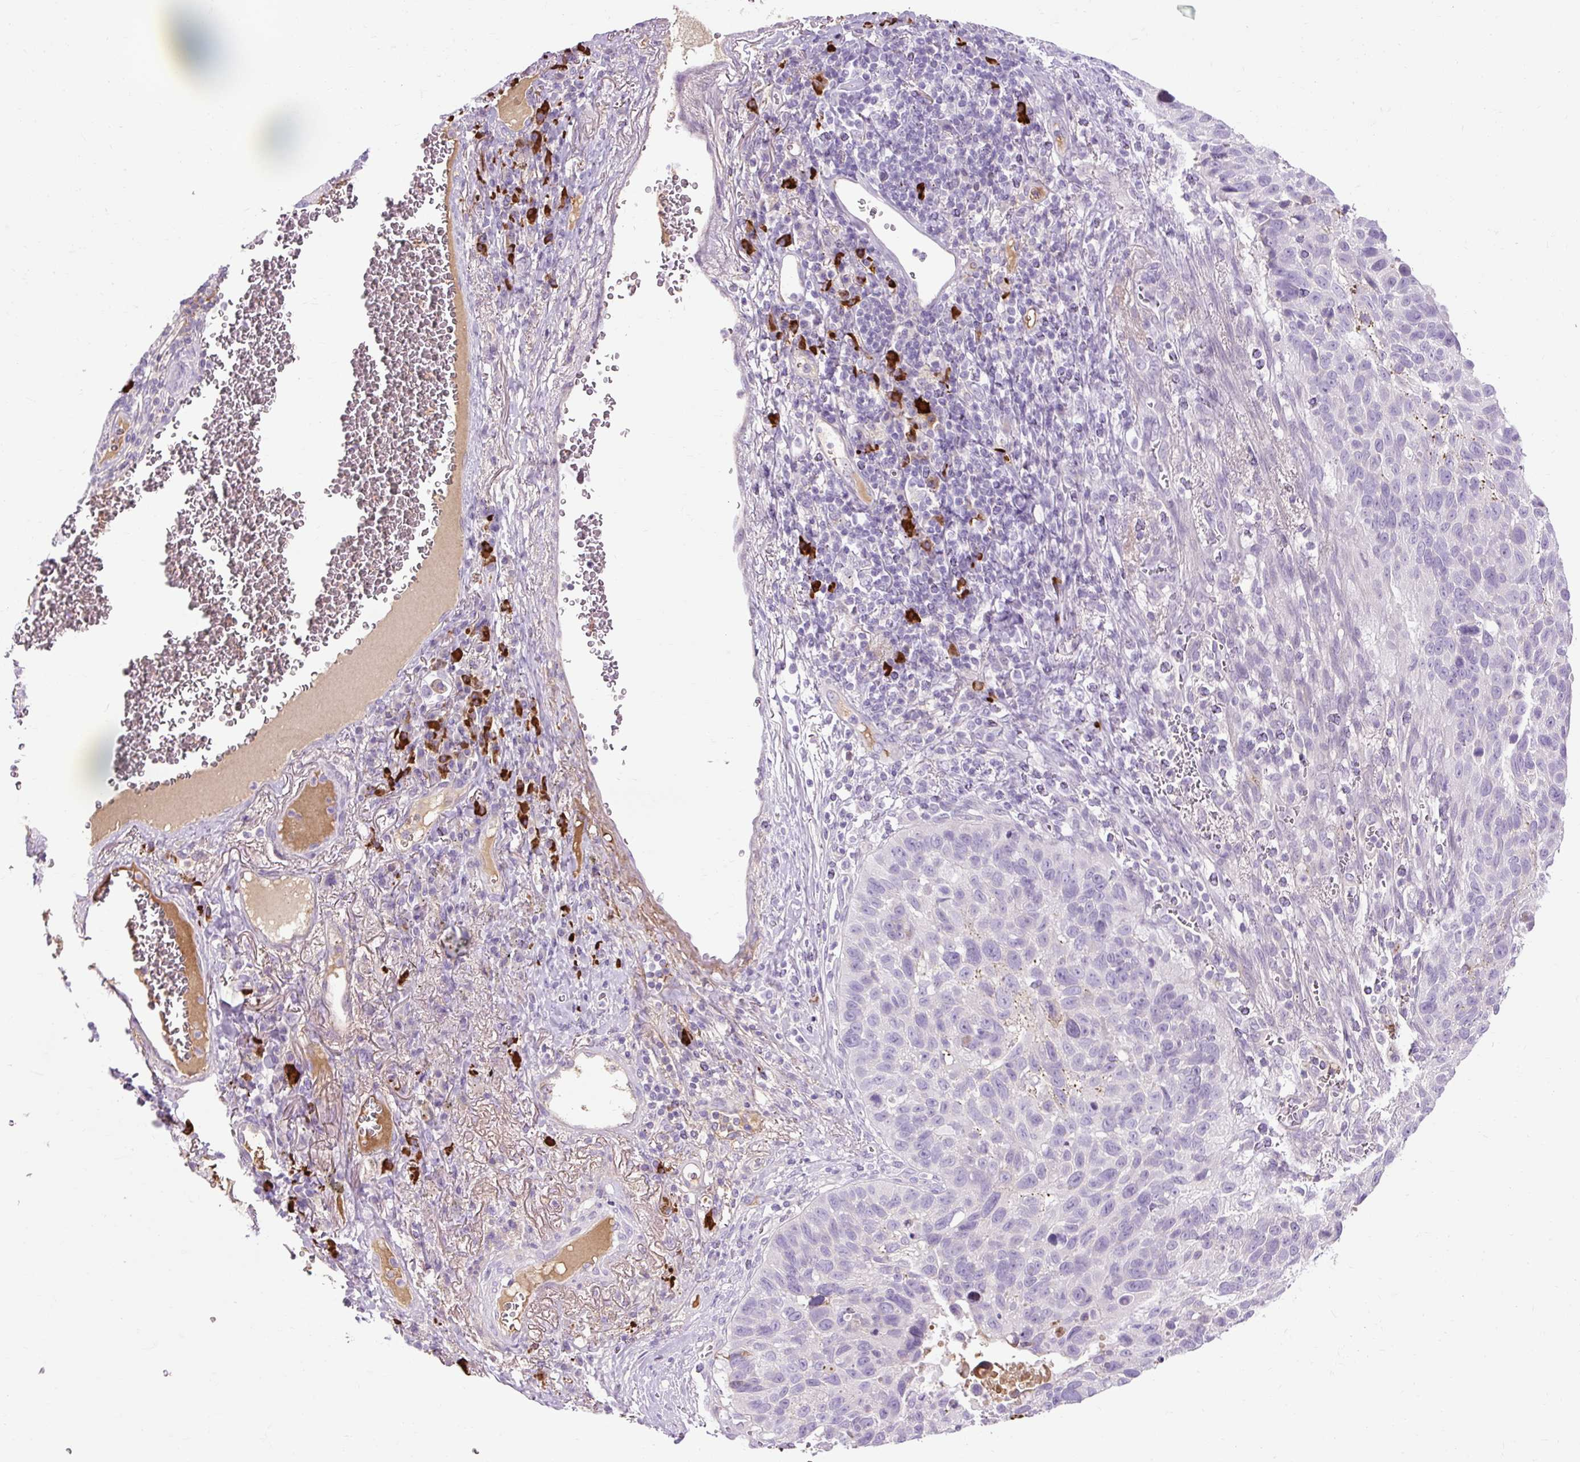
{"staining": {"intensity": "negative", "quantity": "none", "location": "none"}, "tissue": "lung cancer", "cell_type": "Tumor cells", "image_type": "cancer", "snomed": [{"axis": "morphology", "description": "Squamous cell carcinoma, NOS"}, {"axis": "topography", "description": "Lung"}], "caption": "This is an IHC image of lung cancer (squamous cell carcinoma). There is no positivity in tumor cells.", "gene": "ARRDC2", "patient": {"sex": "male", "age": 66}}